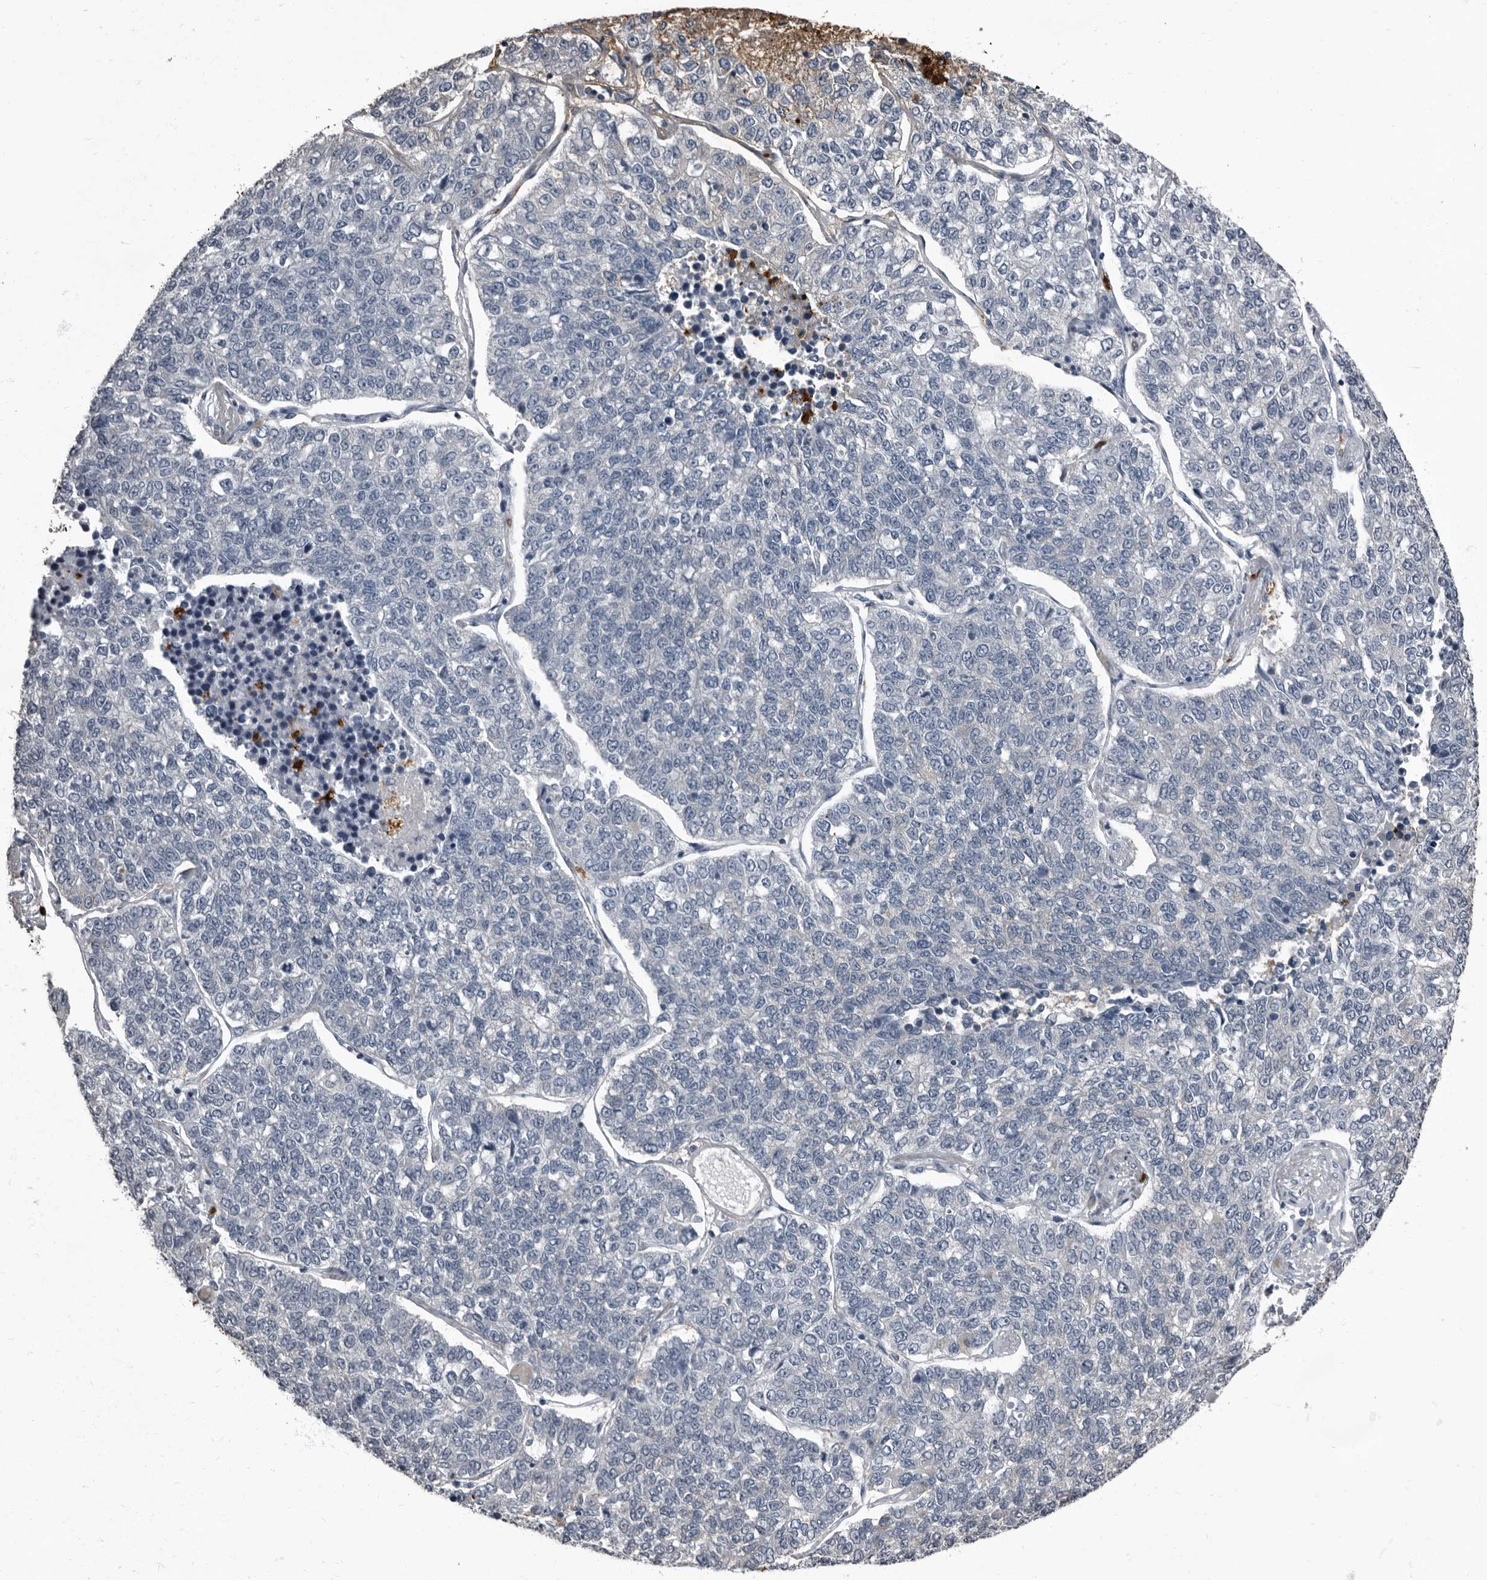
{"staining": {"intensity": "negative", "quantity": "none", "location": "none"}, "tissue": "lung cancer", "cell_type": "Tumor cells", "image_type": "cancer", "snomed": [{"axis": "morphology", "description": "Adenocarcinoma, NOS"}, {"axis": "topography", "description": "Lung"}], "caption": "Image shows no significant protein positivity in tumor cells of lung adenocarcinoma. (DAB immunohistochemistry (IHC) visualized using brightfield microscopy, high magnification).", "gene": "TPD52L1", "patient": {"sex": "male", "age": 49}}